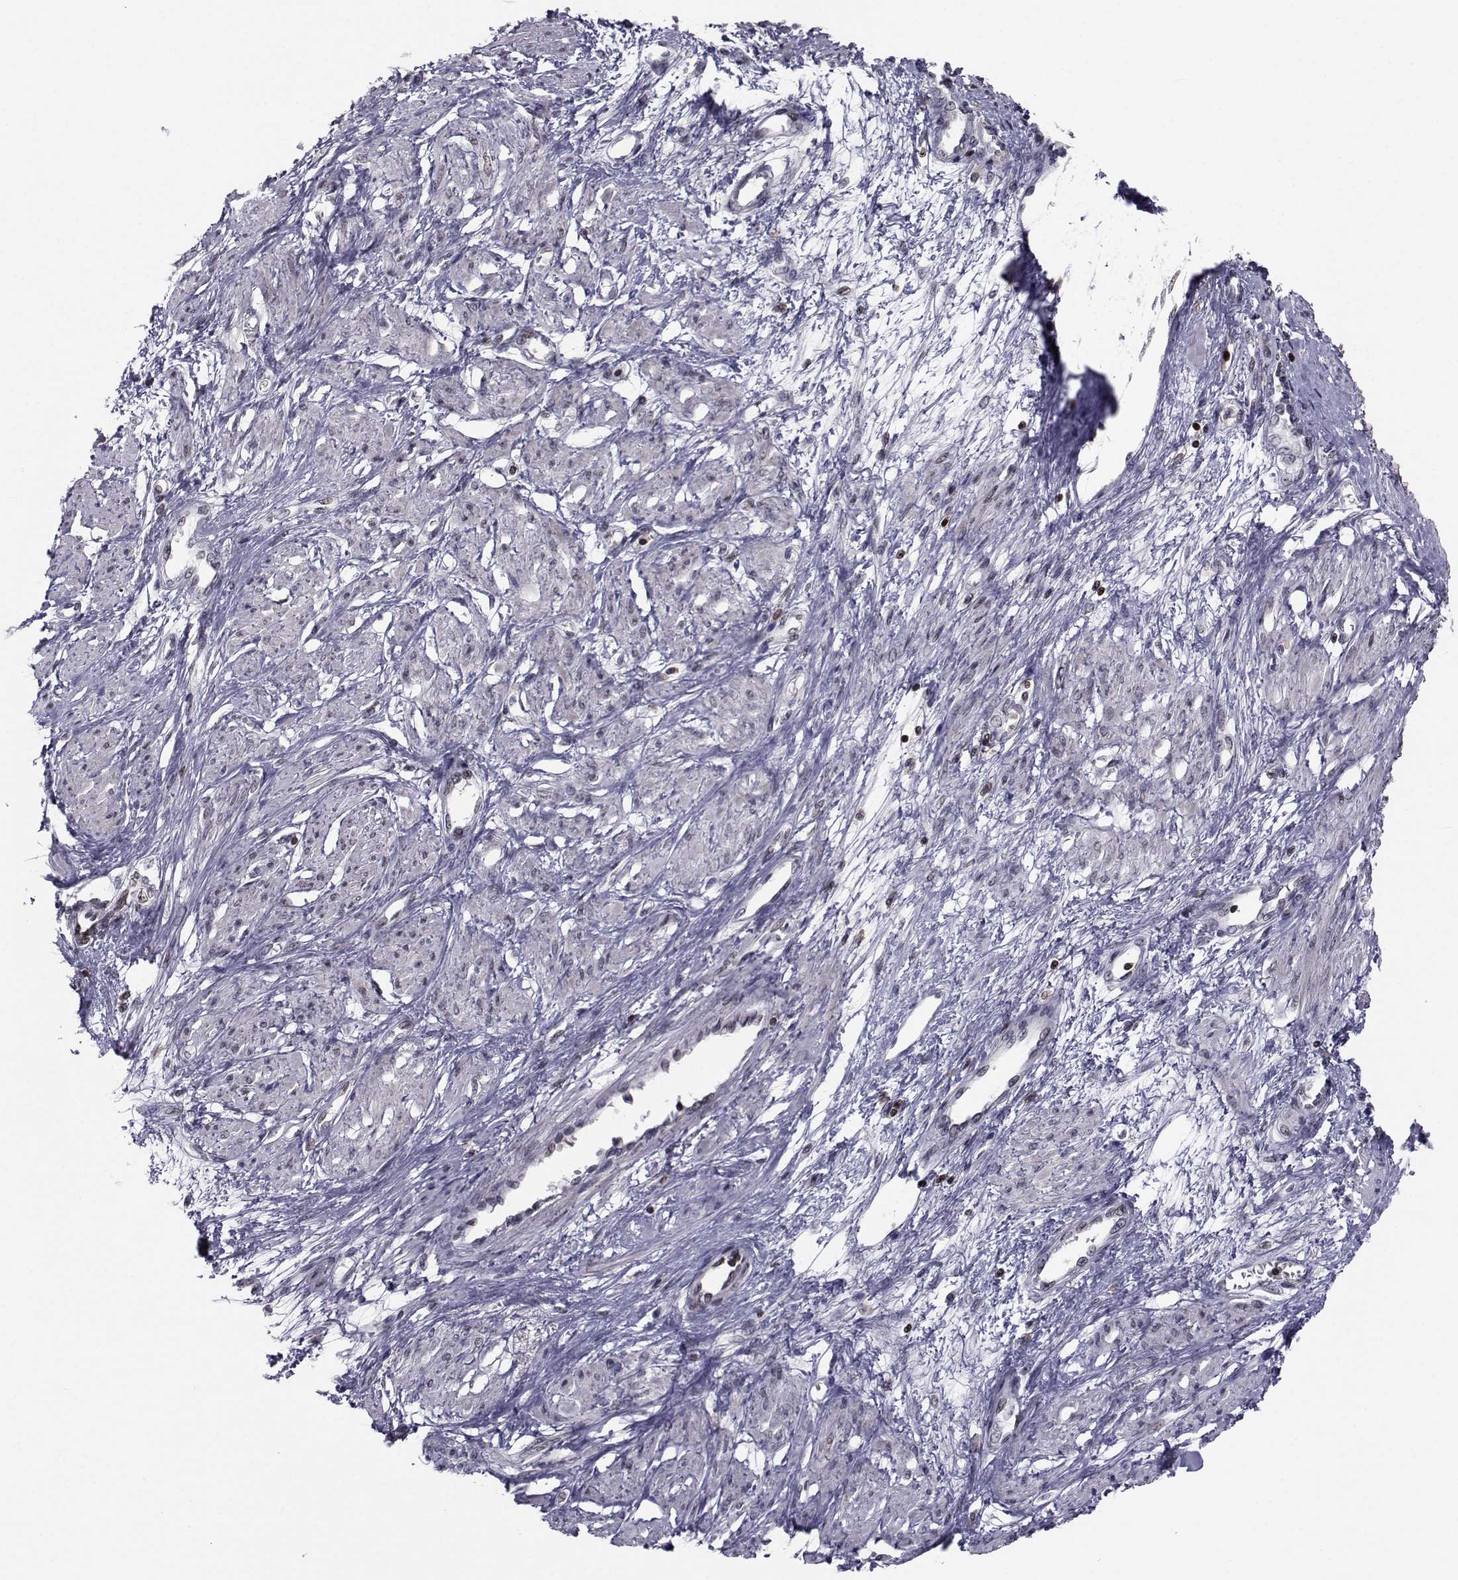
{"staining": {"intensity": "negative", "quantity": "none", "location": "none"}, "tissue": "smooth muscle", "cell_type": "Smooth muscle cells", "image_type": "normal", "snomed": [{"axis": "morphology", "description": "Normal tissue, NOS"}, {"axis": "topography", "description": "Smooth muscle"}, {"axis": "topography", "description": "Uterus"}], "caption": "Normal smooth muscle was stained to show a protein in brown. There is no significant staining in smooth muscle cells. (Immunohistochemistry, brightfield microscopy, high magnification).", "gene": "PCP4L1", "patient": {"sex": "female", "age": 39}}